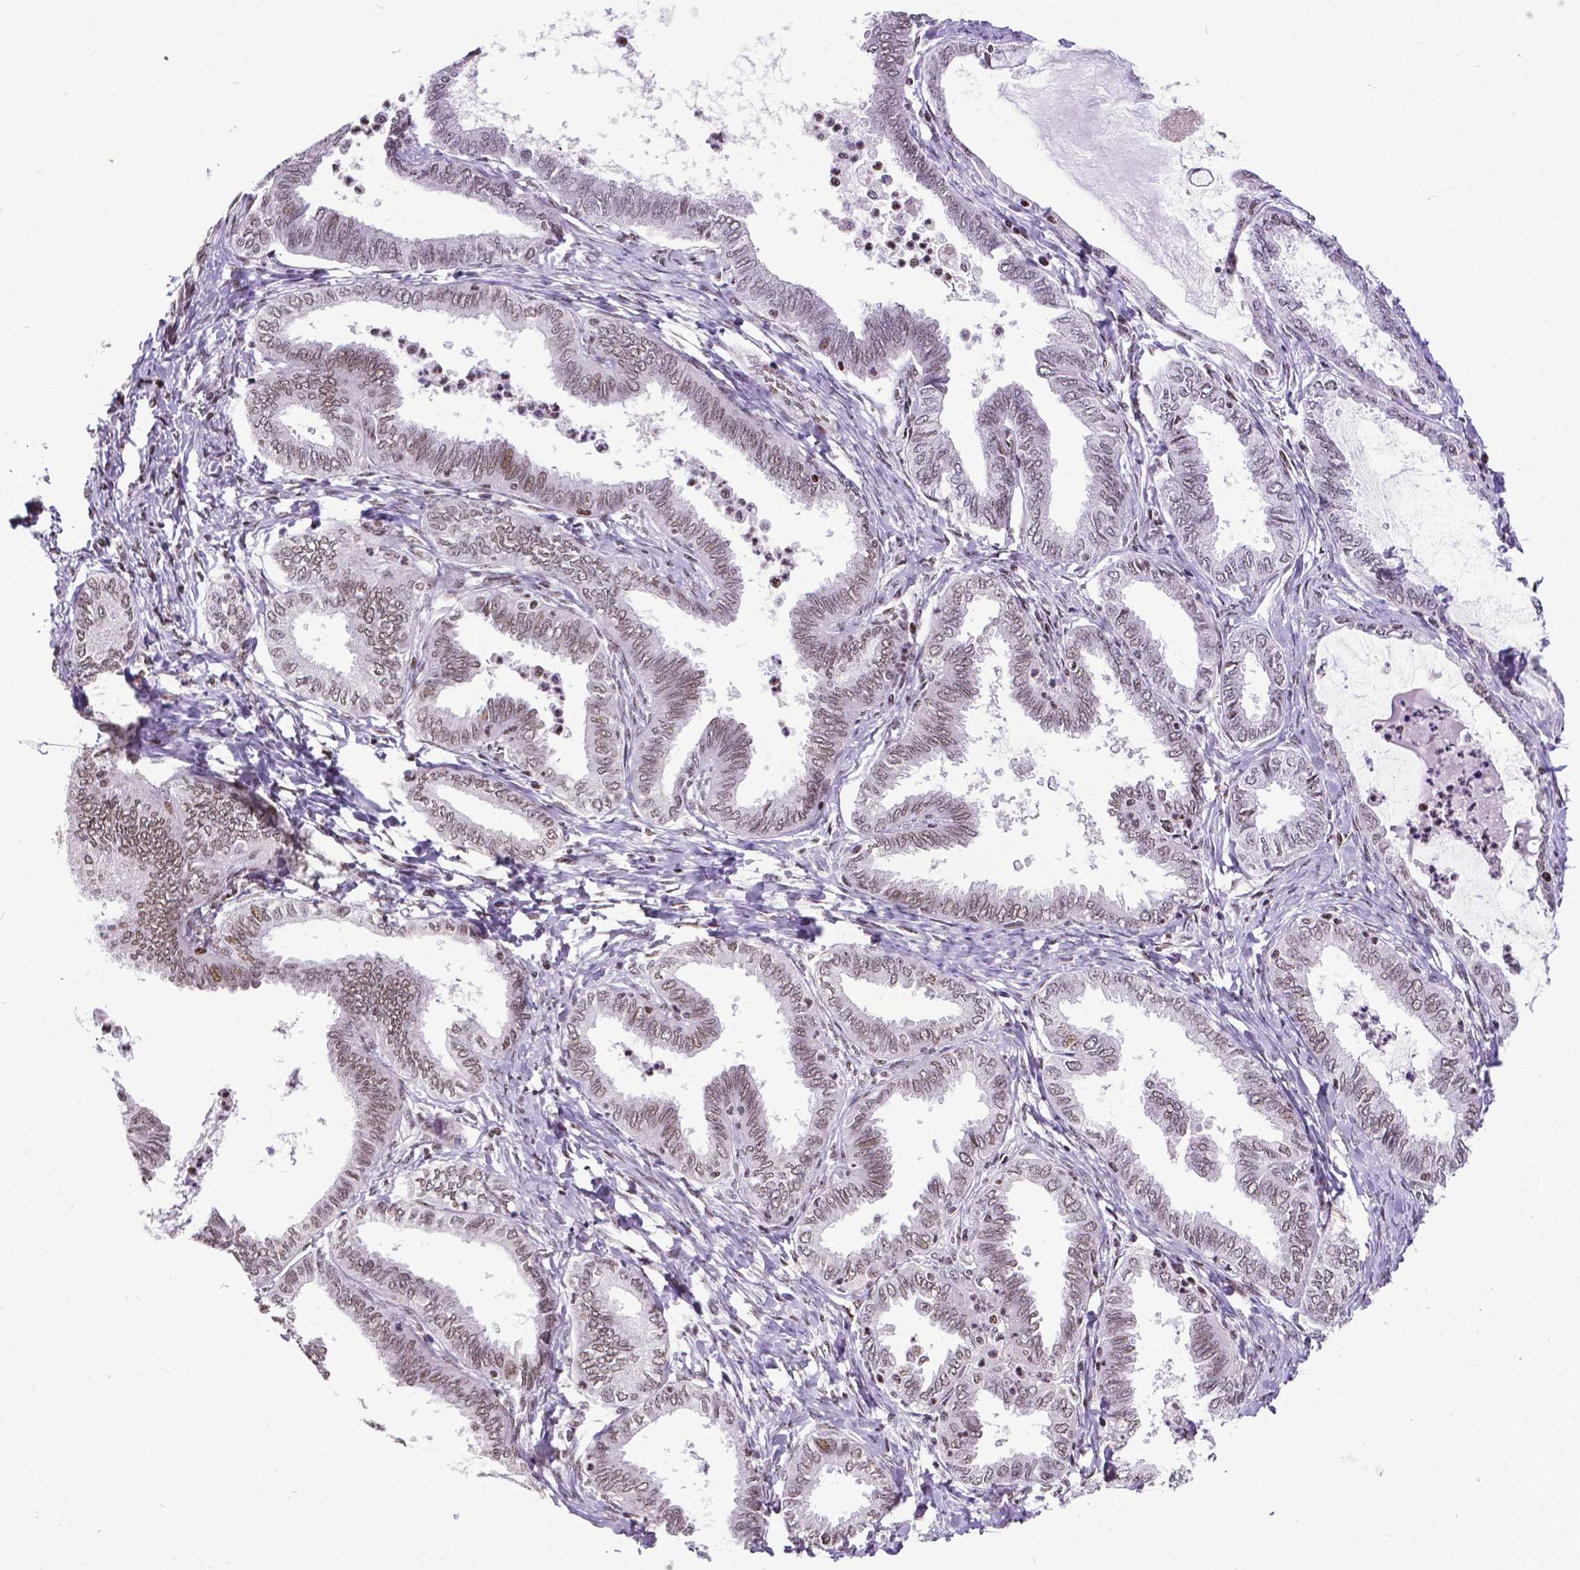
{"staining": {"intensity": "weak", "quantity": "25%-75%", "location": "nuclear"}, "tissue": "ovarian cancer", "cell_type": "Tumor cells", "image_type": "cancer", "snomed": [{"axis": "morphology", "description": "Carcinoma, endometroid"}, {"axis": "topography", "description": "Ovary"}], "caption": "An image of ovarian cancer stained for a protein reveals weak nuclear brown staining in tumor cells.", "gene": "CTCF", "patient": {"sex": "female", "age": 70}}